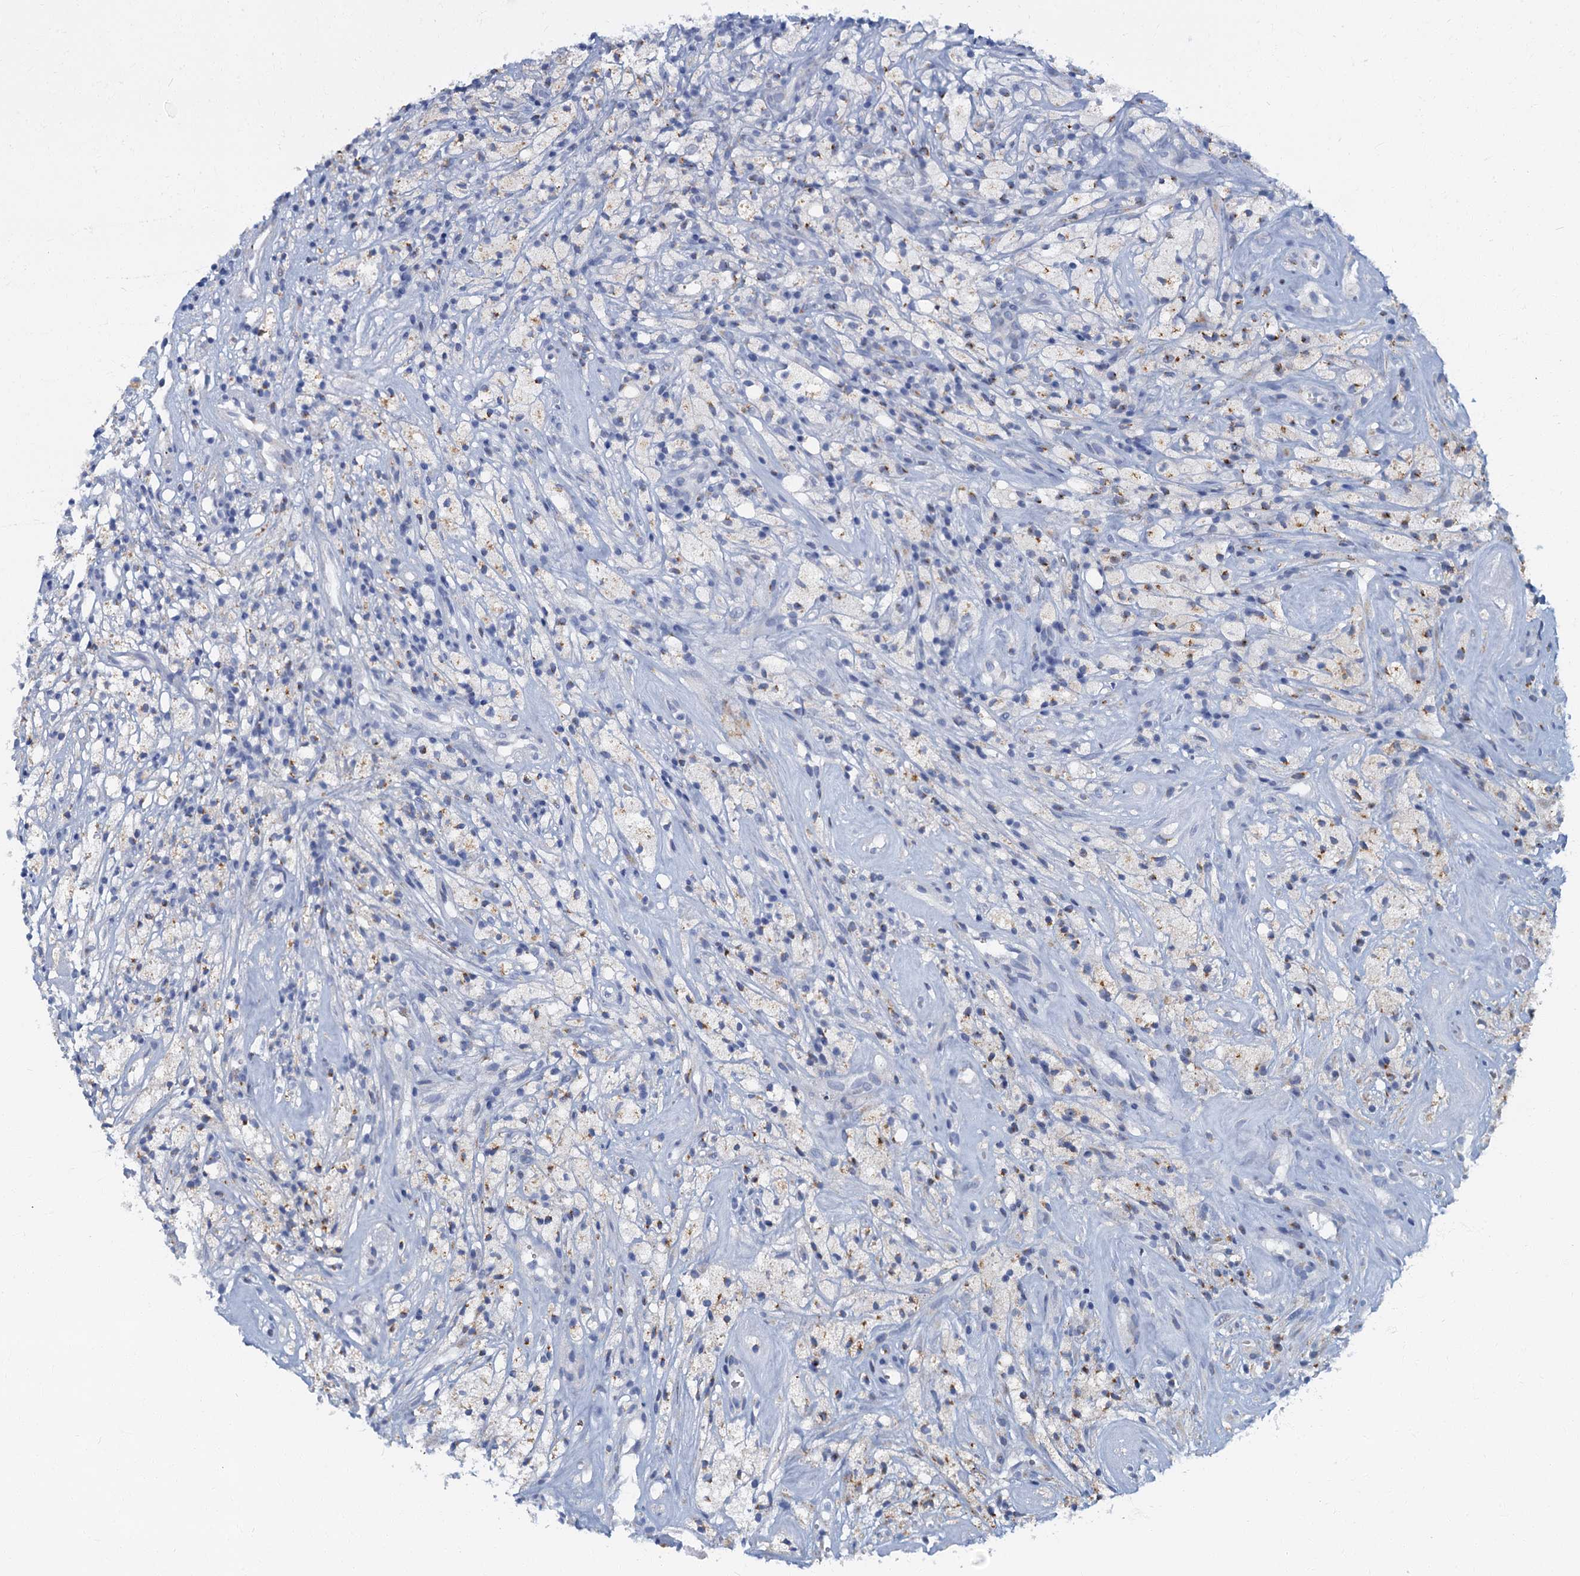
{"staining": {"intensity": "weak", "quantity": "<25%", "location": "cytoplasmic/membranous"}, "tissue": "glioma", "cell_type": "Tumor cells", "image_type": "cancer", "snomed": [{"axis": "morphology", "description": "Glioma, malignant, High grade"}, {"axis": "topography", "description": "Brain"}], "caption": "This is an immunohistochemistry photomicrograph of malignant glioma (high-grade). There is no staining in tumor cells.", "gene": "LYPD3", "patient": {"sex": "male", "age": 69}}